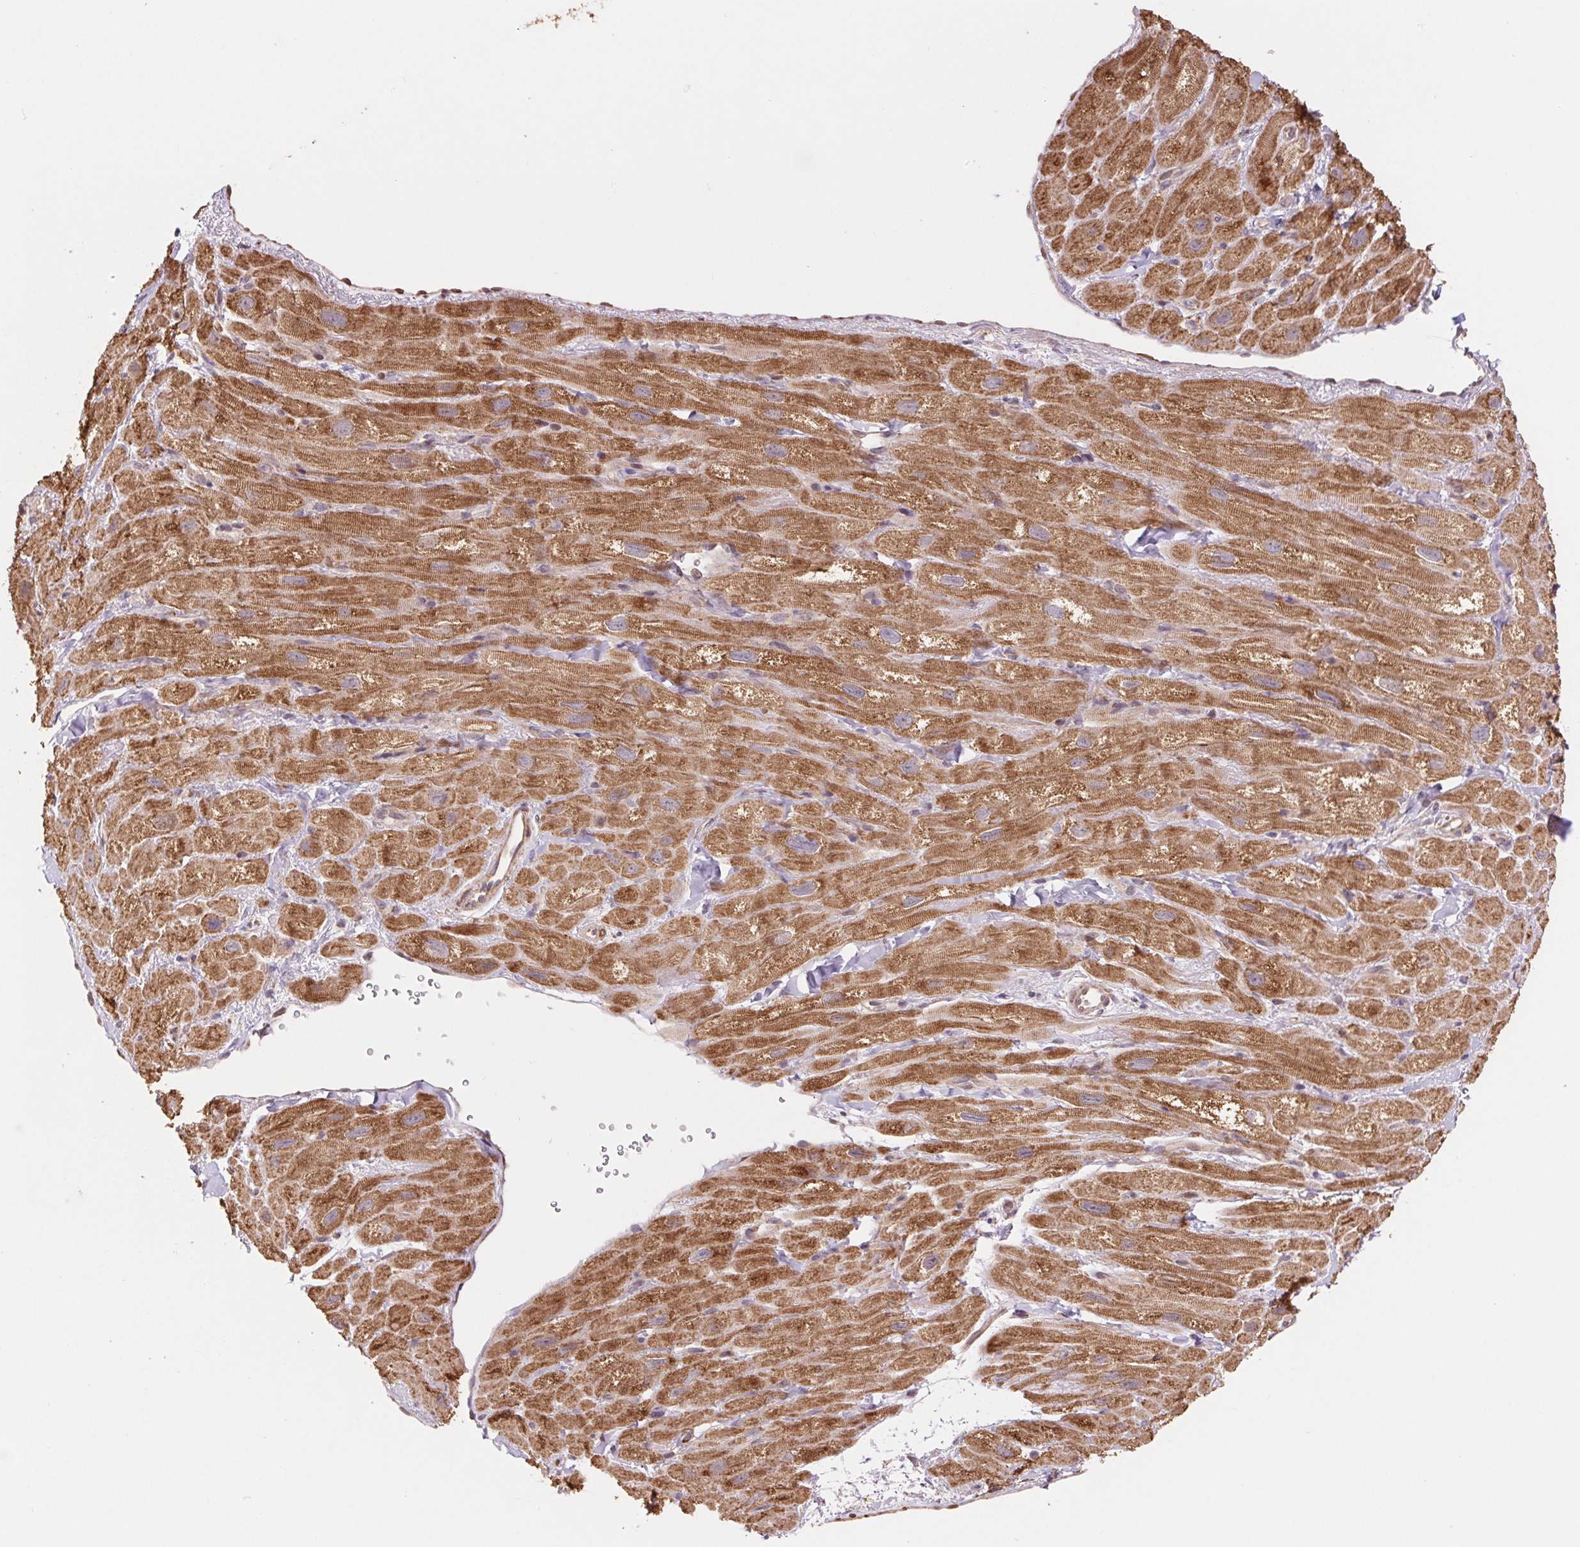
{"staining": {"intensity": "moderate", "quantity": ">75%", "location": "cytoplasmic/membranous"}, "tissue": "heart muscle", "cell_type": "Cardiomyocytes", "image_type": "normal", "snomed": [{"axis": "morphology", "description": "Normal tissue, NOS"}, {"axis": "topography", "description": "Heart"}], "caption": "A brown stain highlights moderate cytoplasmic/membranous expression of a protein in cardiomyocytes of normal heart muscle. (Stains: DAB (3,3'-diaminobenzidine) in brown, nuclei in blue, Microscopy: brightfield microscopy at high magnification).", "gene": "PDHA1", "patient": {"sex": "female", "age": 62}}